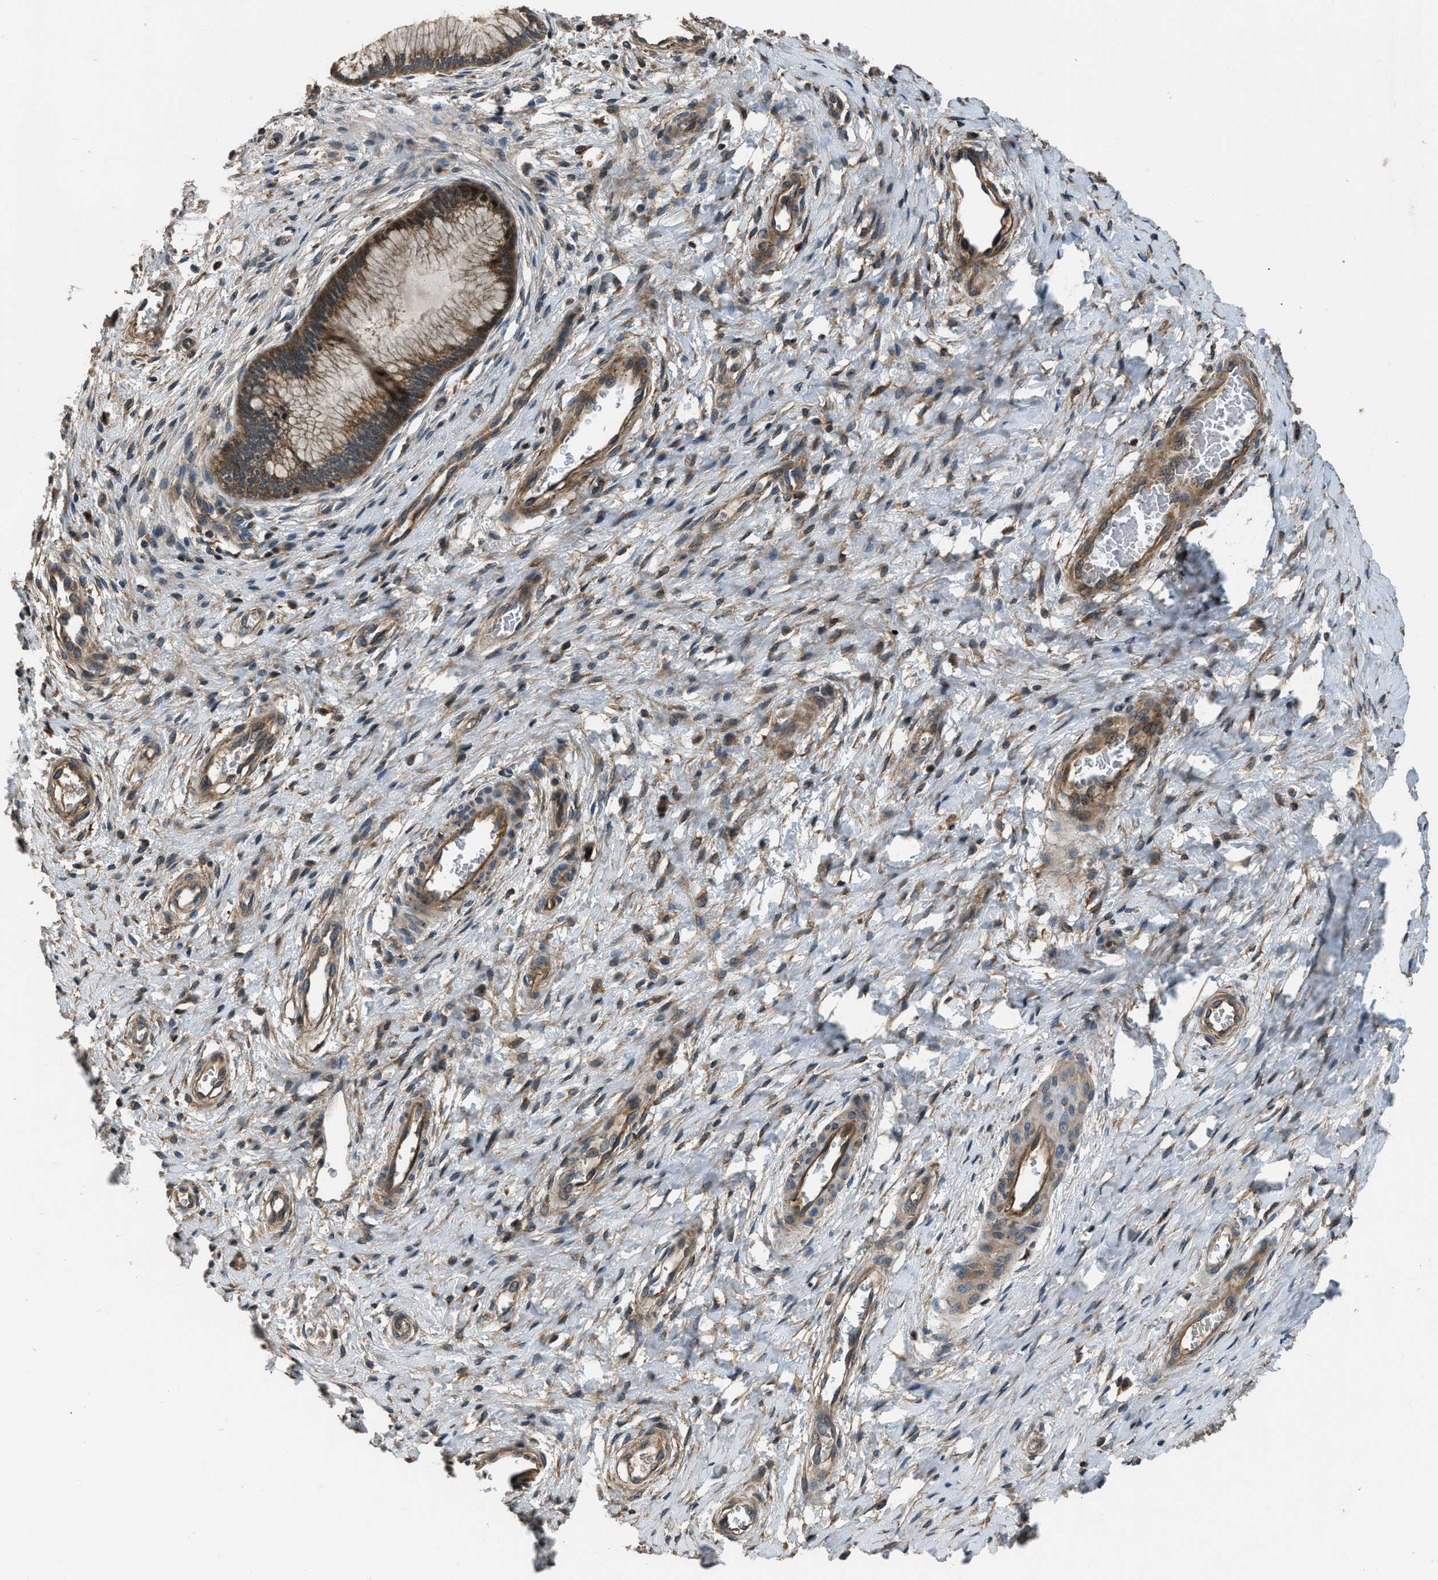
{"staining": {"intensity": "moderate", "quantity": ">75%", "location": "cytoplasmic/membranous"}, "tissue": "cervix", "cell_type": "Glandular cells", "image_type": "normal", "snomed": [{"axis": "morphology", "description": "Normal tissue, NOS"}, {"axis": "topography", "description": "Cervix"}], "caption": "DAB (3,3'-diaminobenzidine) immunohistochemical staining of unremarkable cervix displays moderate cytoplasmic/membranous protein staining in about >75% of glandular cells. The protein of interest is shown in brown color, while the nuclei are stained blue.", "gene": "GGH", "patient": {"sex": "female", "age": 55}}